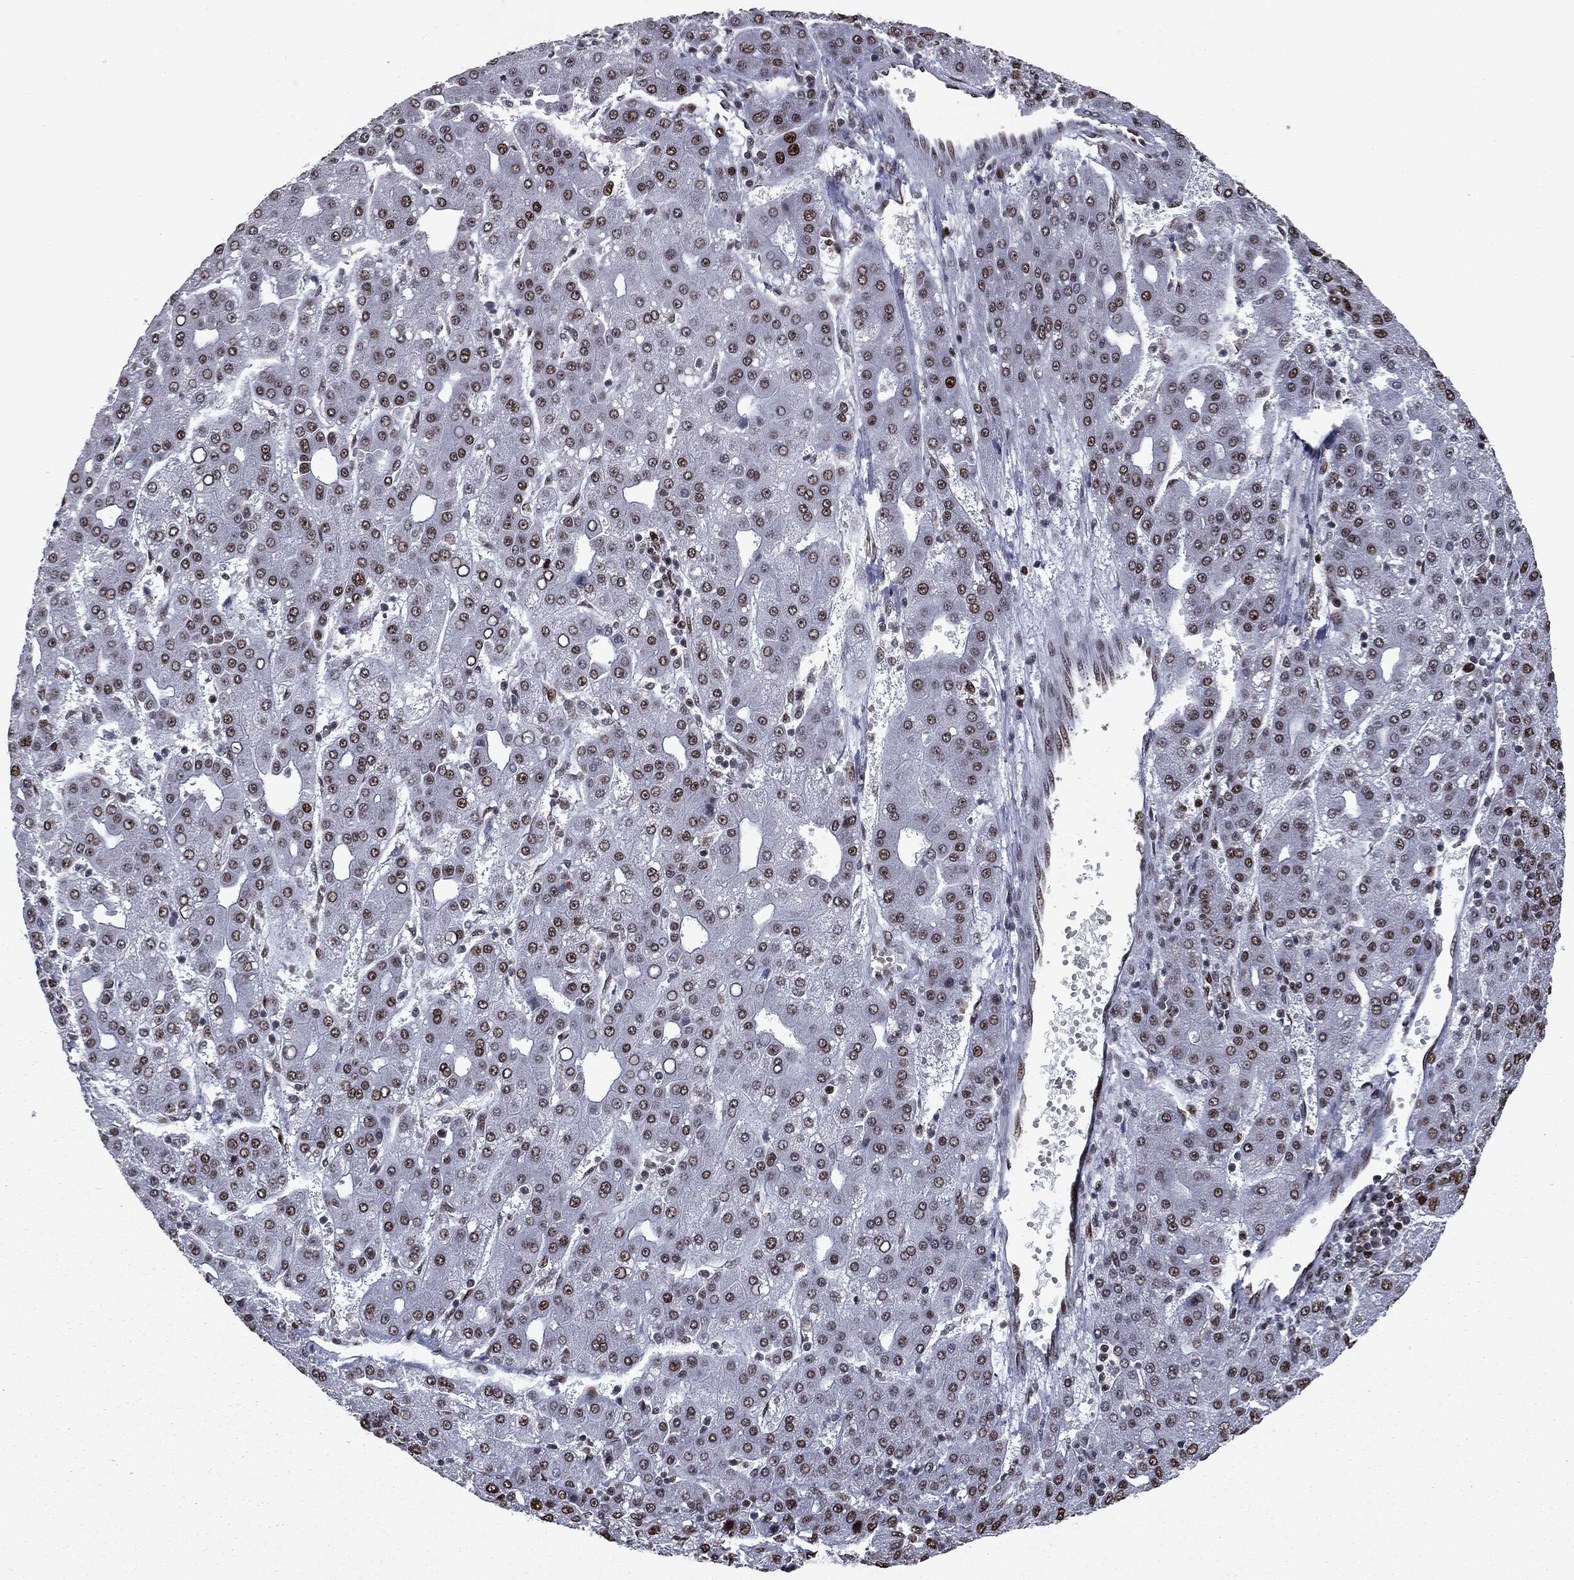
{"staining": {"intensity": "strong", "quantity": "25%-75%", "location": "nuclear"}, "tissue": "liver cancer", "cell_type": "Tumor cells", "image_type": "cancer", "snomed": [{"axis": "morphology", "description": "Carcinoma, Hepatocellular, NOS"}, {"axis": "topography", "description": "Liver"}], "caption": "Immunohistochemistry (IHC) micrograph of neoplastic tissue: human liver cancer stained using IHC shows high levels of strong protein expression localized specifically in the nuclear of tumor cells, appearing as a nuclear brown color.", "gene": "MSH2", "patient": {"sex": "male", "age": 65}}